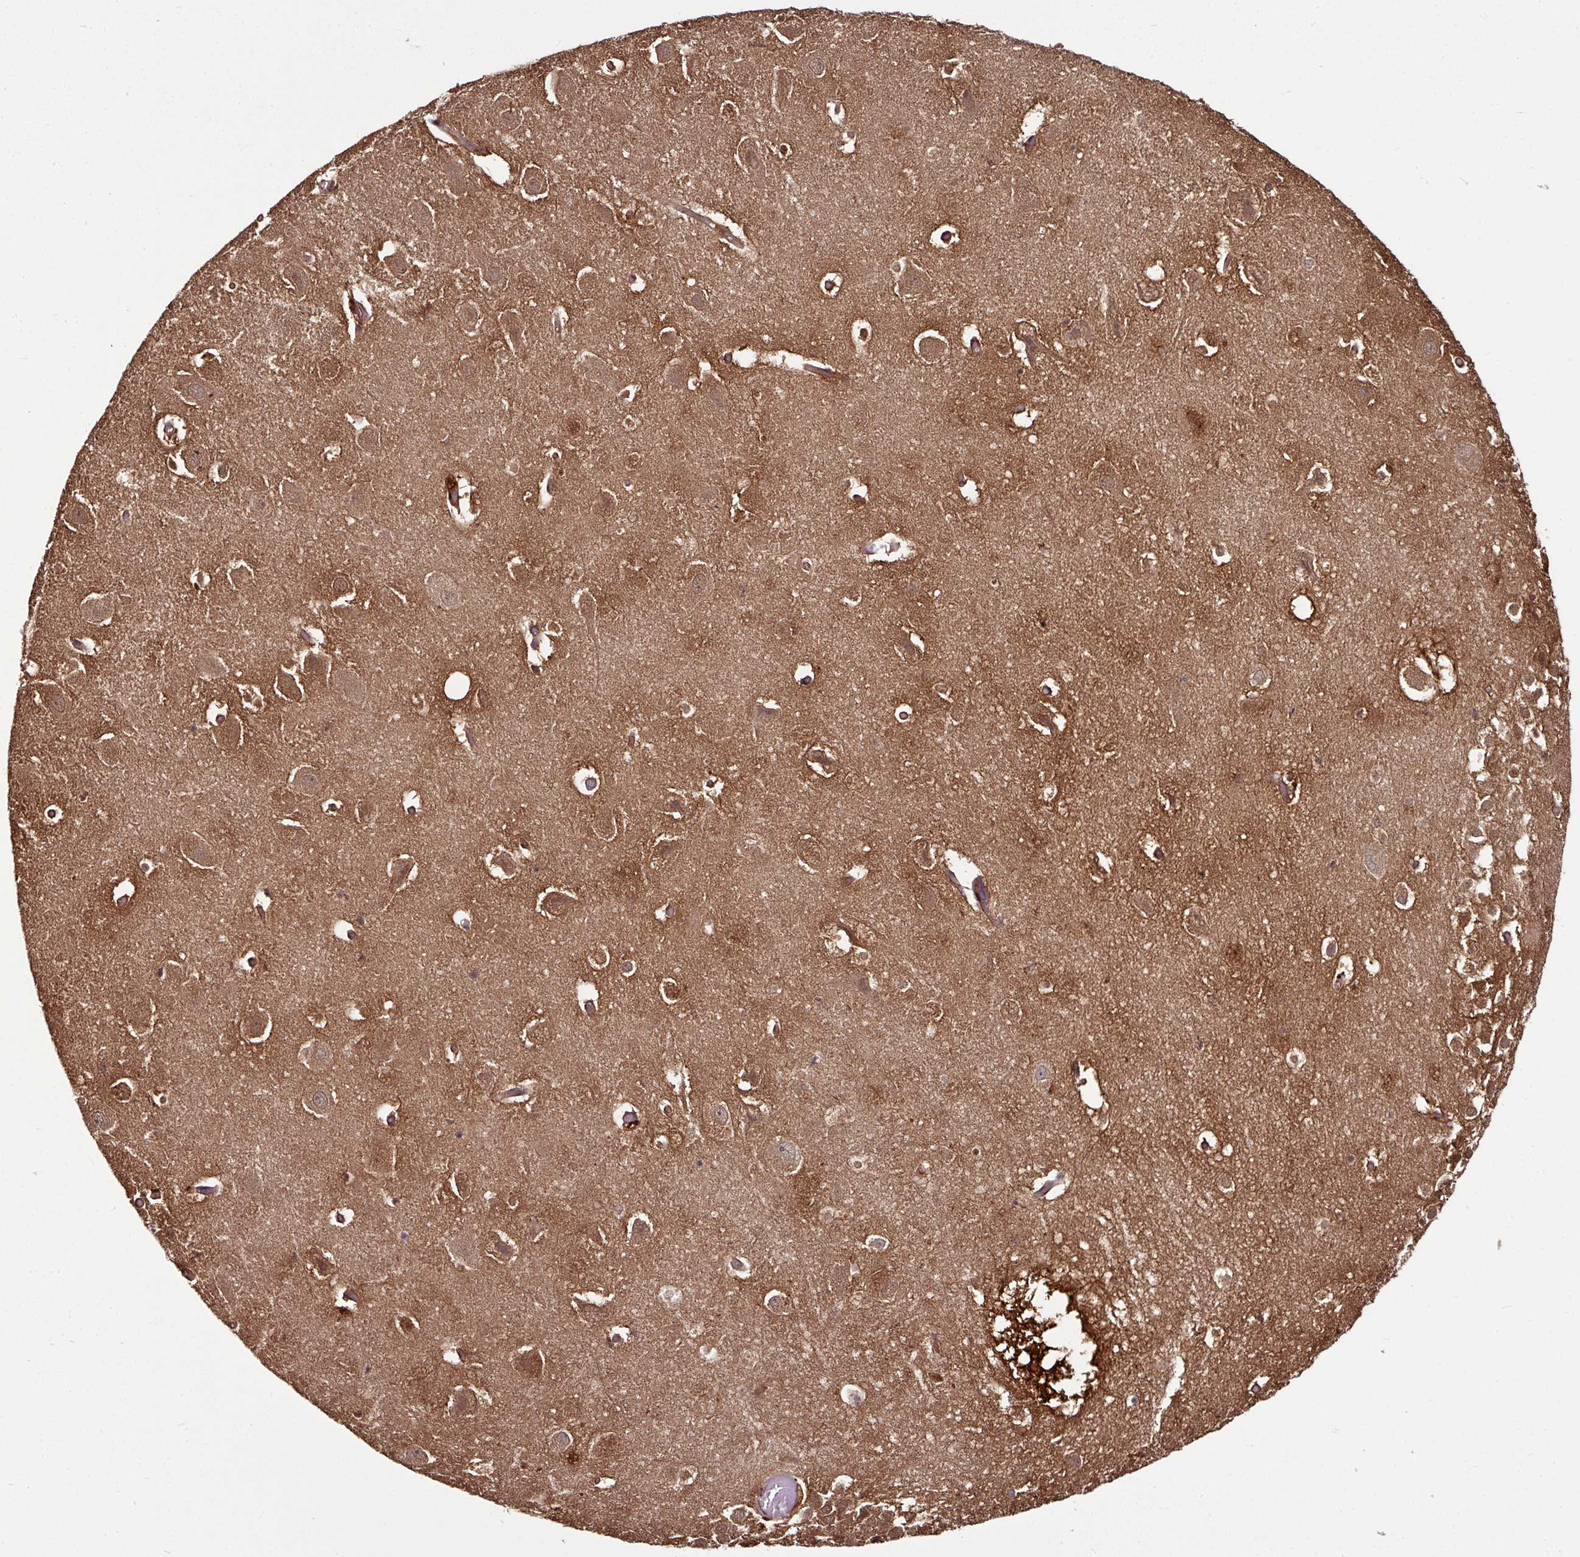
{"staining": {"intensity": "moderate", "quantity": "<25%", "location": "cytoplasmic/membranous"}, "tissue": "hippocampus", "cell_type": "Glial cells", "image_type": "normal", "snomed": [{"axis": "morphology", "description": "Normal tissue, NOS"}, {"axis": "topography", "description": "Hippocampus"}], "caption": "Immunohistochemistry (DAB (3,3'-diaminobenzidine)) staining of normal human hippocampus reveals moderate cytoplasmic/membranous protein staining in about <25% of glial cells.", "gene": "GNPDA1", "patient": {"sex": "female", "age": 52}}